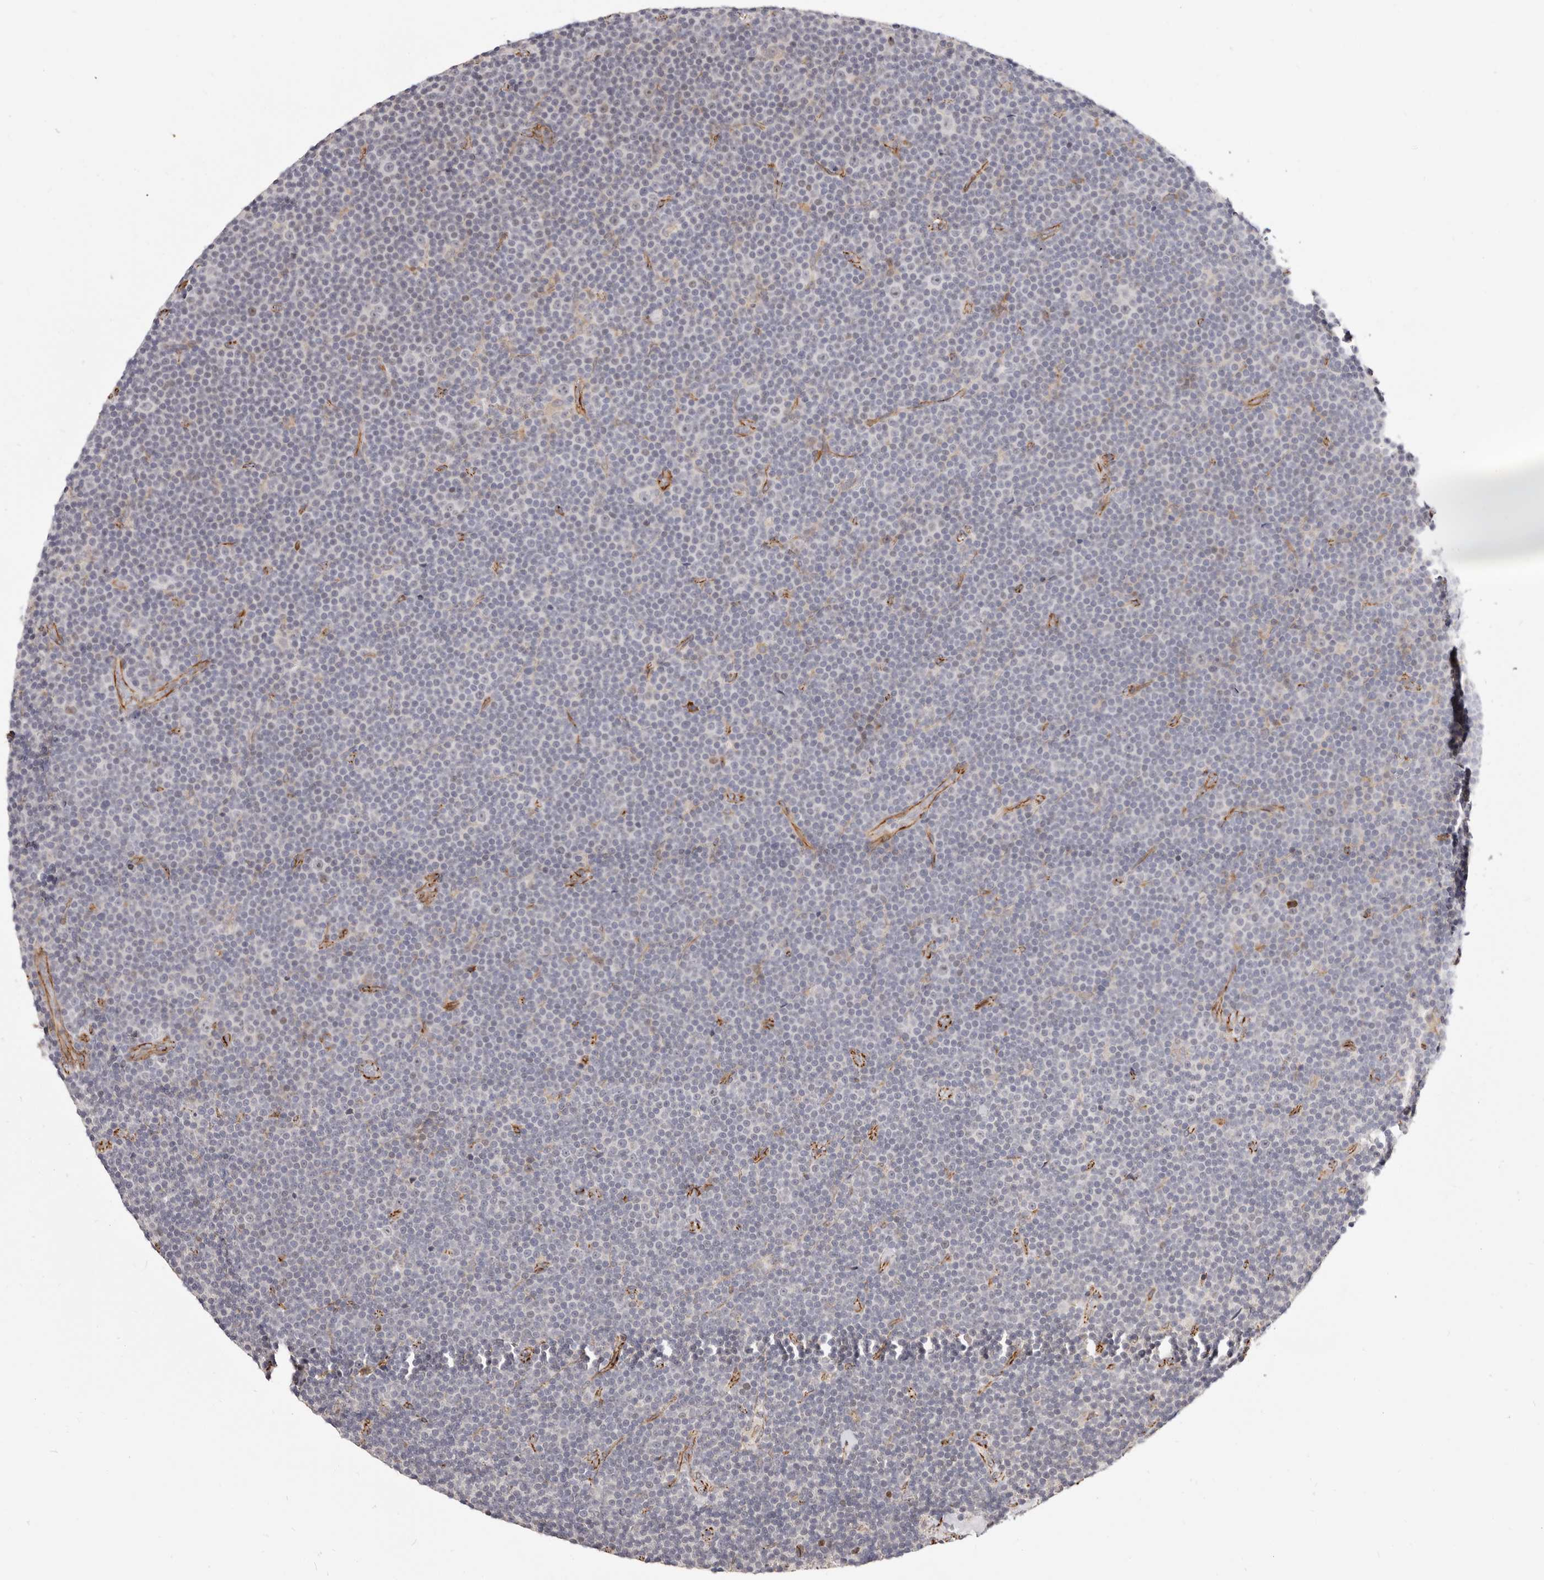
{"staining": {"intensity": "negative", "quantity": "none", "location": "none"}, "tissue": "lymphoma", "cell_type": "Tumor cells", "image_type": "cancer", "snomed": [{"axis": "morphology", "description": "Malignant lymphoma, non-Hodgkin's type, Low grade"}, {"axis": "topography", "description": "Lymph node"}], "caption": "The IHC photomicrograph has no significant expression in tumor cells of lymphoma tissue.", "gene": "CTNNB1", "patient": {"sex": "female", "age": 67}}